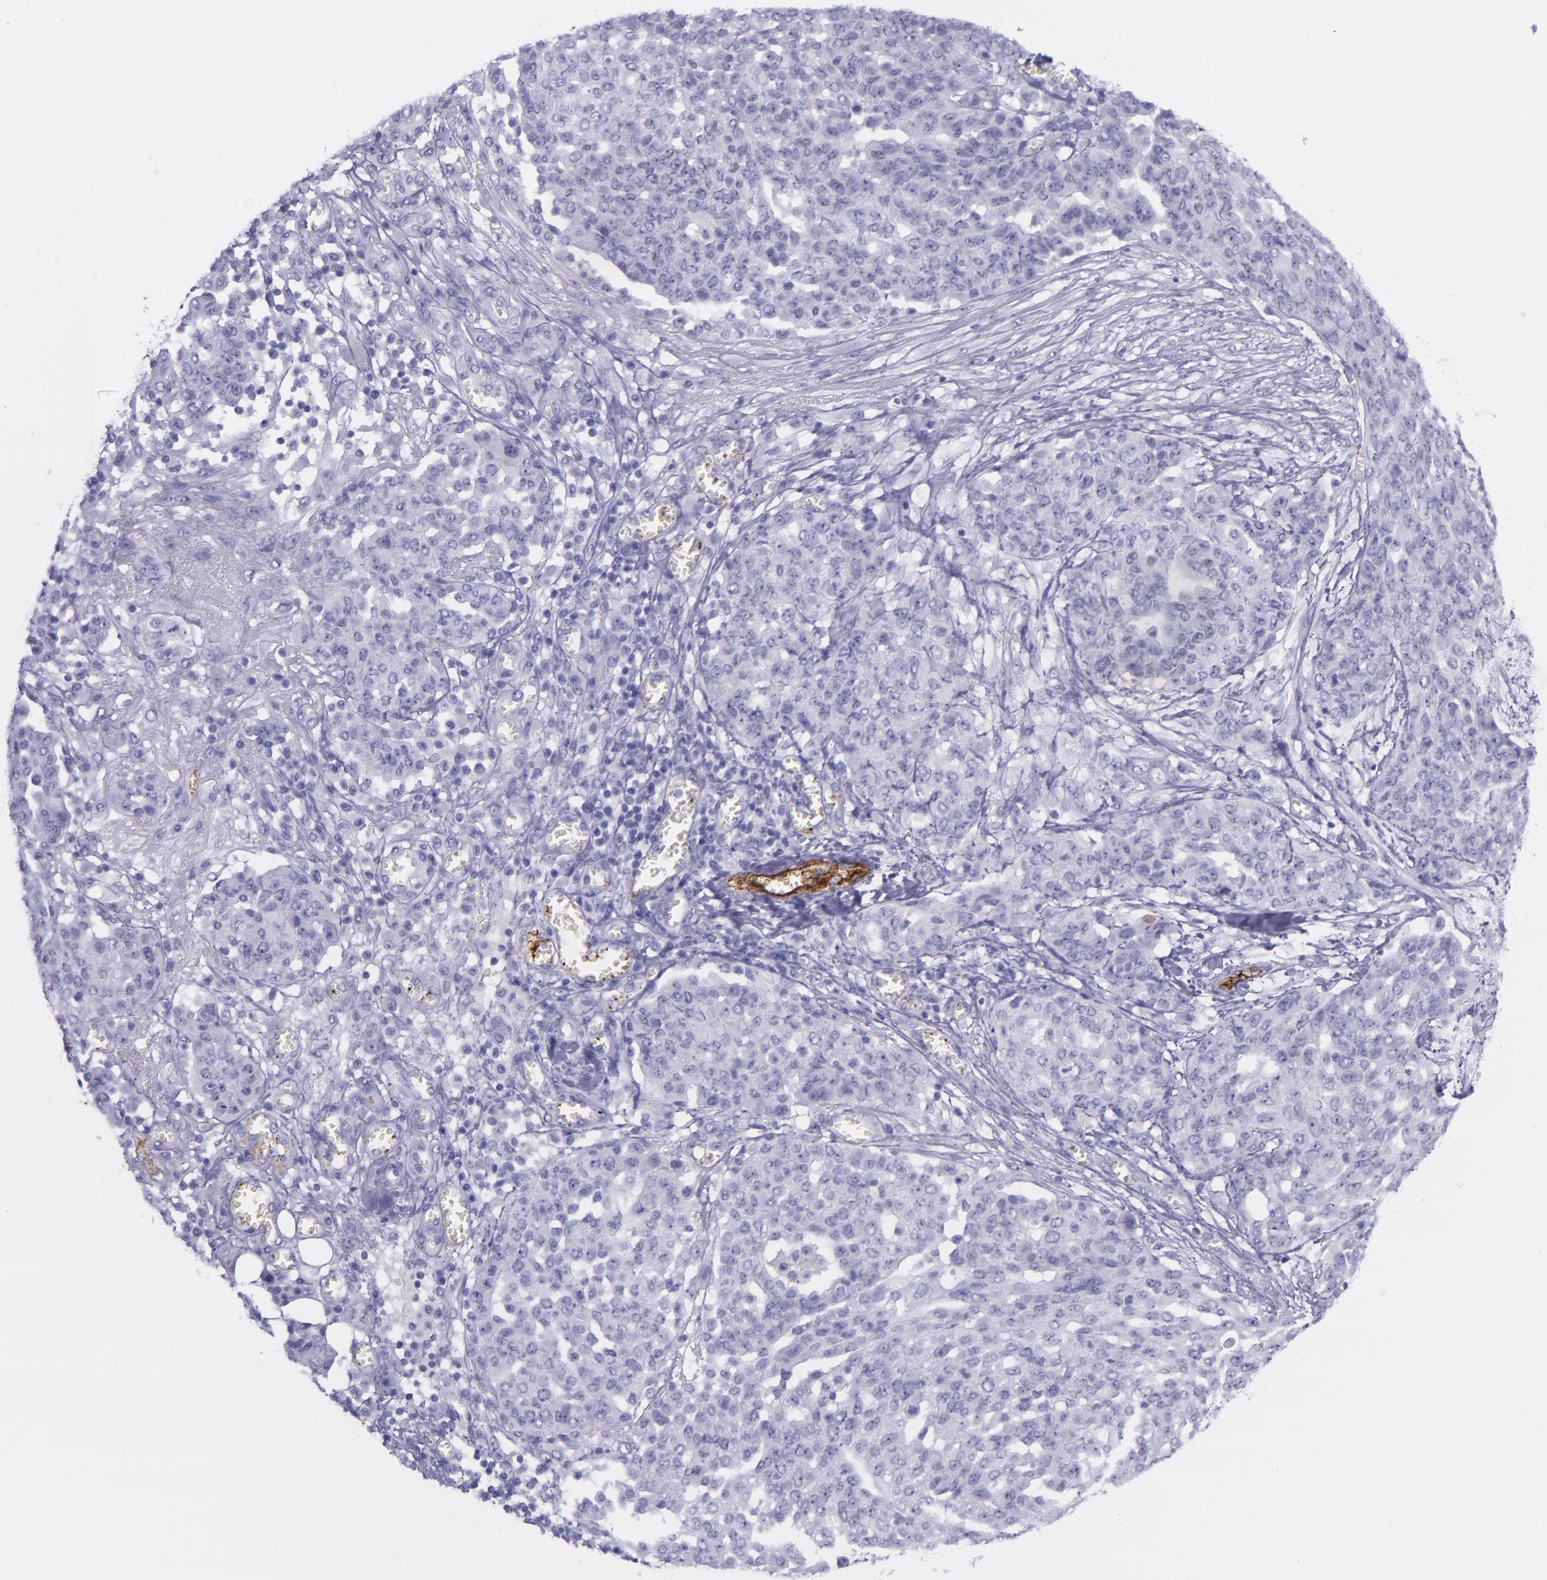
{"staining": {"intensity": "negative", "quantity": "none", "location": "none"}, "tissue": "ovarian cancer", "cell_type": "Tumor cells", "image_type": "cancer", "snomed": [{"axis": "morphology", "description": "Cystadenocarcinoma, serous, NOS"}, {"axis": "topography", "description": "Soft tissue"}, {"axis": "topography", "description": "Ovary"}], "caption": "Tumor cells are negative for brown protein staining in ovarian cancer (serous cystadenocarcinoma).", "gene": "SELE", "patient": {"sex": "female", "age": 57}}